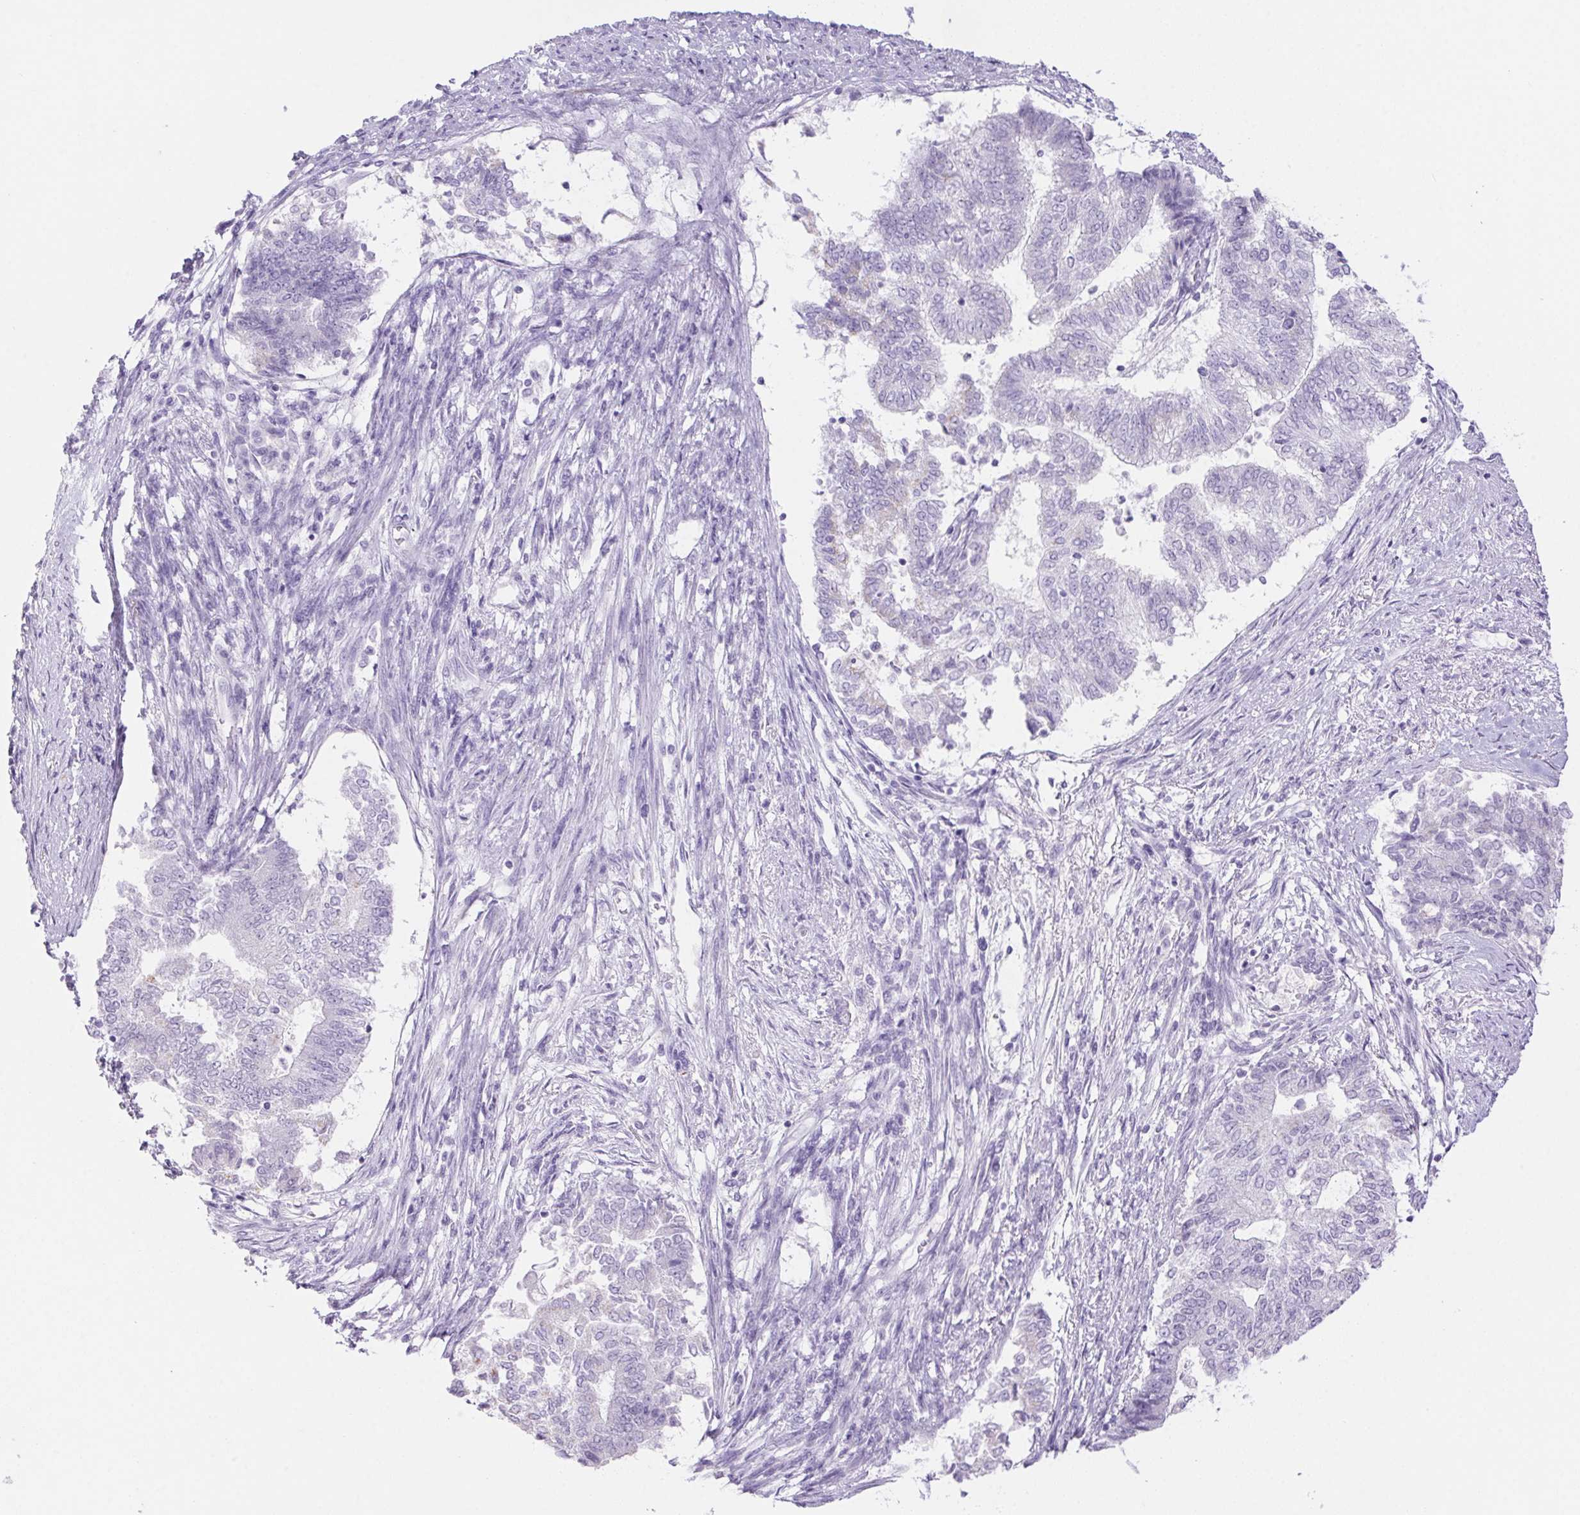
{"staining": {"intensity": "negative", "quantity": "none", "location": "none"}, "tissue": "endometrial cancer", "cell_type": "Tumor cells", "image_type": "cancer", "snomed": [{"axis": "morphology", "description": "Adenocarcinoma, NOS"}, {"axis": "topography", "description": "Endometrium"}], "caption": "Endometrial cancer was stained to show a protein in brown. There is no significant positivity in tumor cells. (DAB (3,3'-diaminobenzidine) immunohistochemistry (IHC) visualized using brightfield microscopy, high magnification).", "gene": "ERP27", "patient": {"sex": "female", "age": 65}}